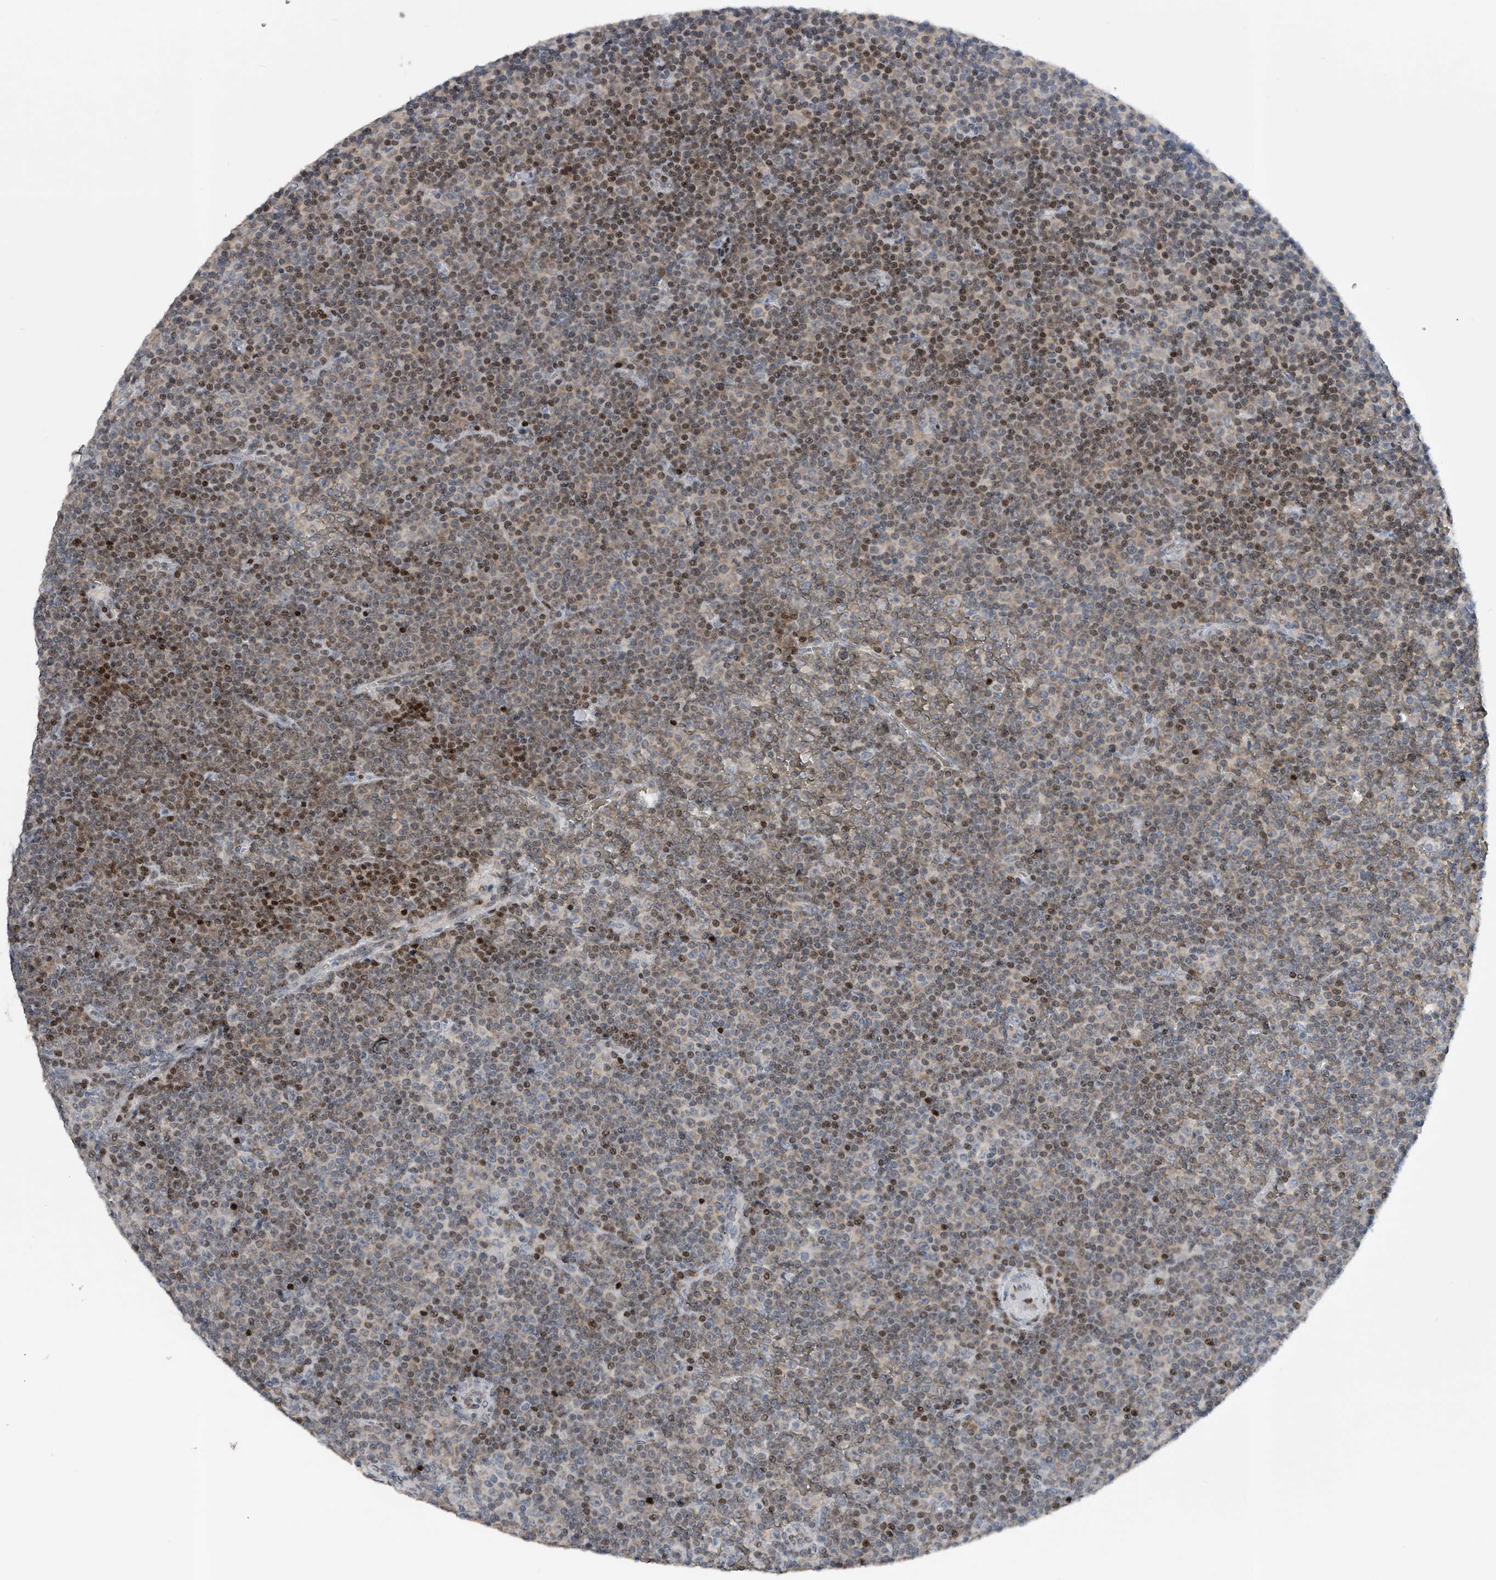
{"staining": {"intensity": "moderate", "quantity": "25%-75%", "location": "nuclear"}, "tissue": "lymphoma", "cell_type": "Tumor cells", "image_type": "cancer", "snomed": [{"axis": "morphology", "description": "Malignant lymphoma, non-Hodgkin's type, Low grade"}, {"axis": "topography", "description": "Lymph node"}], "caption": "Immunohistochemical staining of human low-grade malignant lymphoma, non-Hodgkin's type displays medium levels of moderate nuclear positivity in approximately 25%-75% of tumor cells.", "gene": "RWDD2A", "patient": {"sex": "female", "age": 67}}